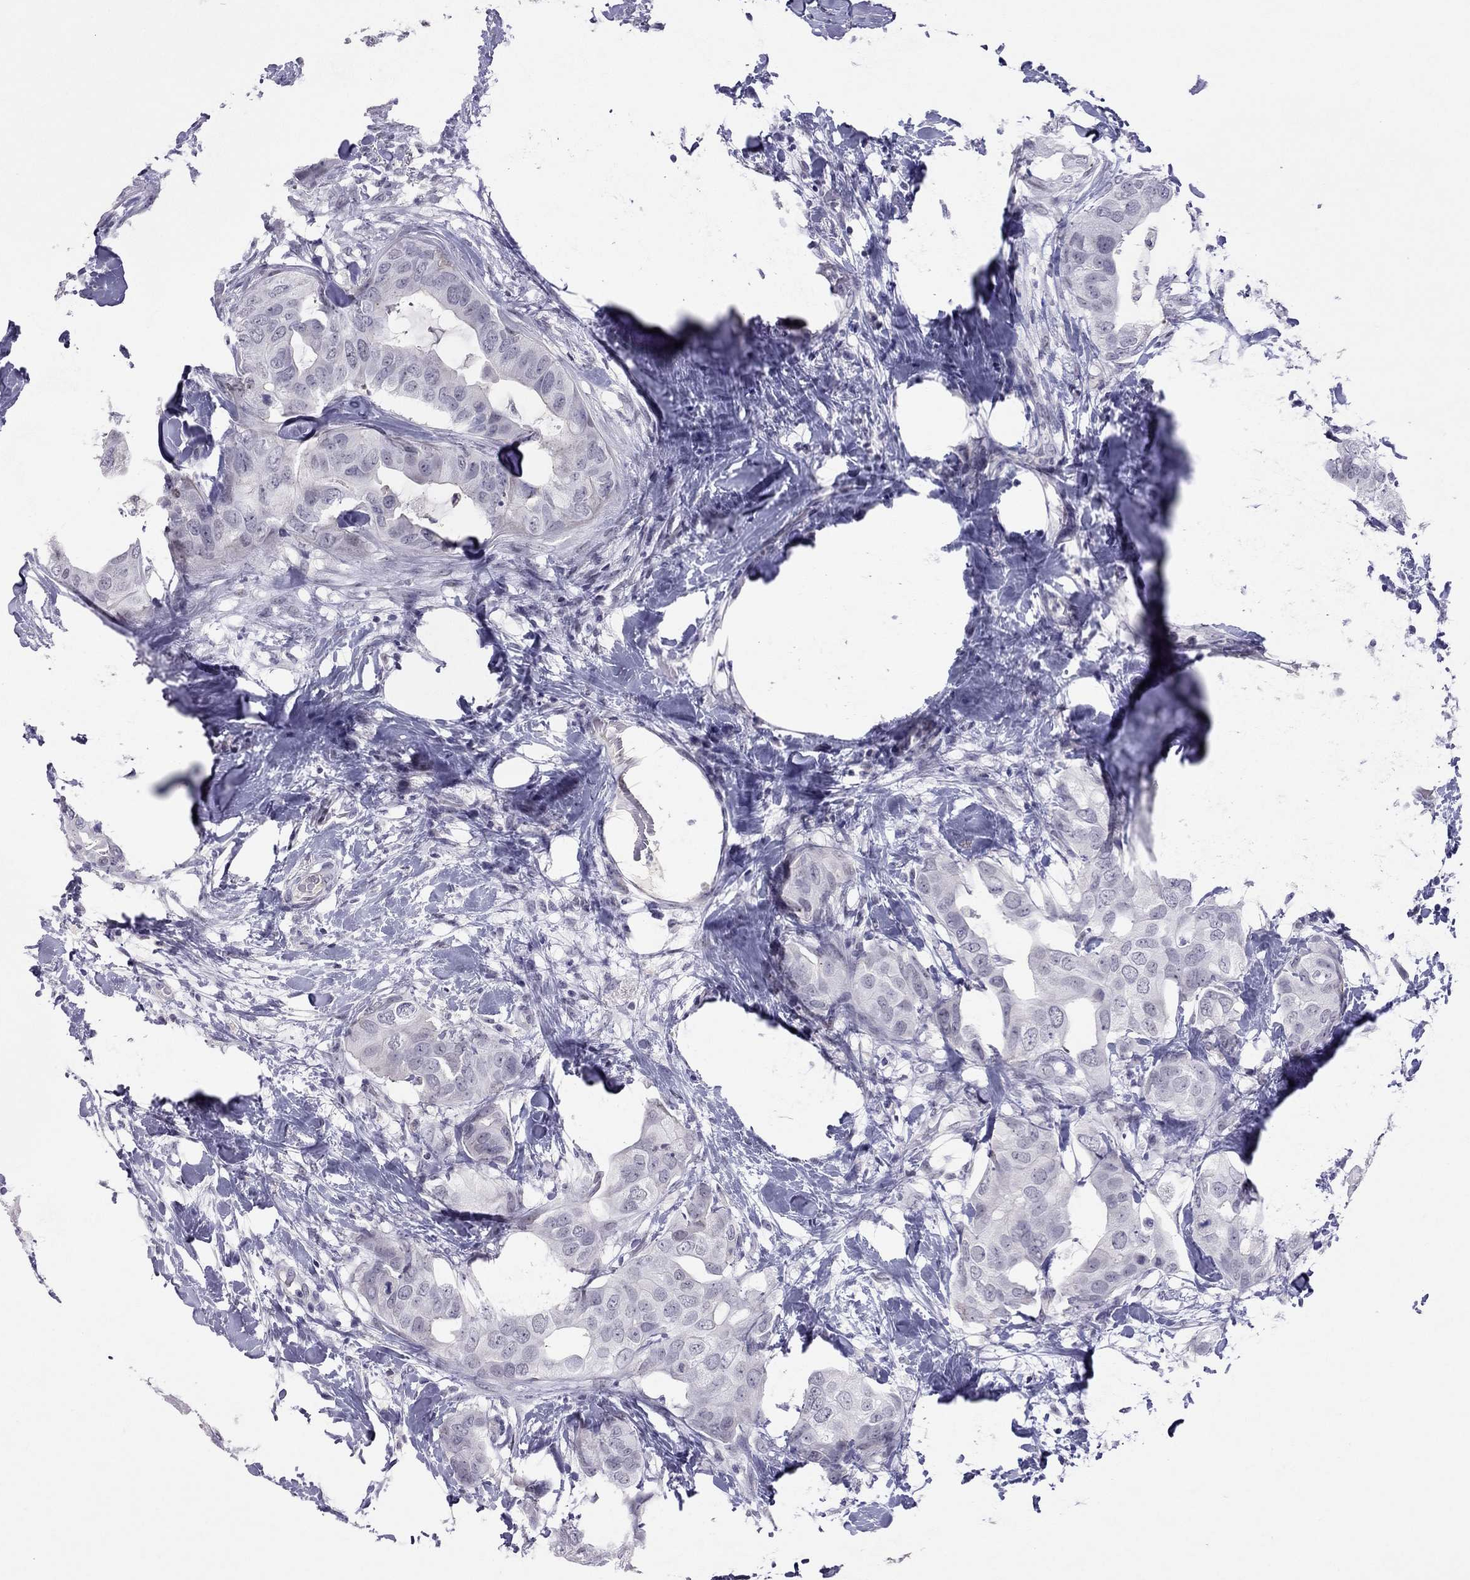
{"staining": {"intensity": "negative", "quantity": "none", "location": "none"}, "tissue": "breast cancer", "cell_type": "Tumor cells", "image_type": "cancer", "snomed": [{"axis": "morphology", "description": "Normal tissue, NOS"}, {"axis": "morphology", "description": "Duct carcinoma"}, {"axis": "topography", "description": "Breast"}], "caption": "Invasive ductal carcinoma (breast) was stained to show a protein in brown. There is no significant staining in tumor cells.", "gene": "JHY", "patient": {"sex": "female", "age": 40}}